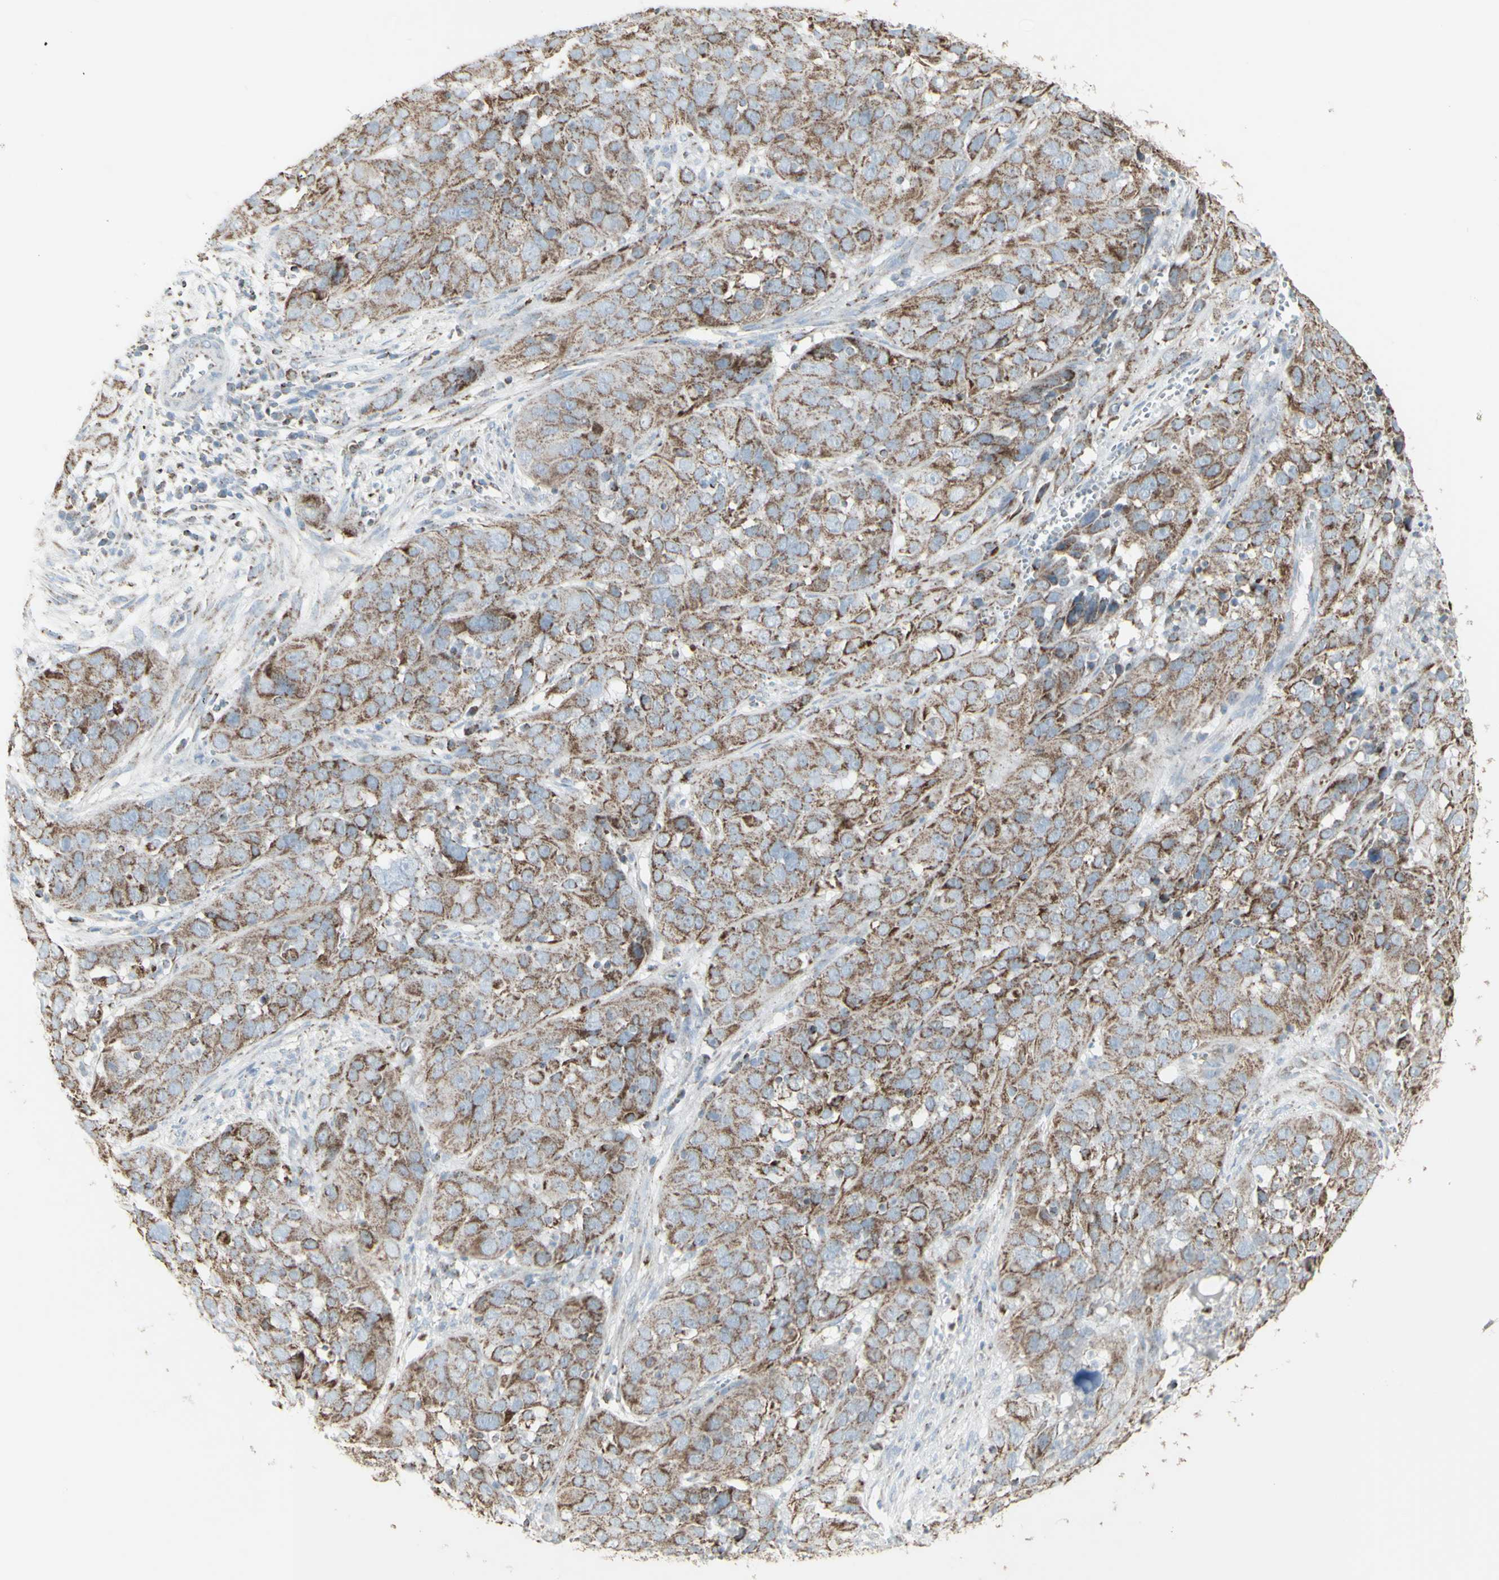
{"staining": {"intensity": "moderate", "quantity": ">75%", "location": "cytoplasmic/membranous"}, "tissue": "cervical cancer", "cell_type": "Tumor cells", "image_type": "cancer", "snomed": [{"axis": "morphology", "description": "Squamous cell carcinoma, NOS"}, {"axis": "topography", "description": "Cervix"}], "caption": "IHC histopathology image of human cervical squamous cell carcinoma stained for a protein (brown), which displays medium levels of moderate cytoplasmic/membranous positivity in about >75% of tumor cells.", "gene": "PLGRKT", "patient": {"sex": "female", "age": 32}}